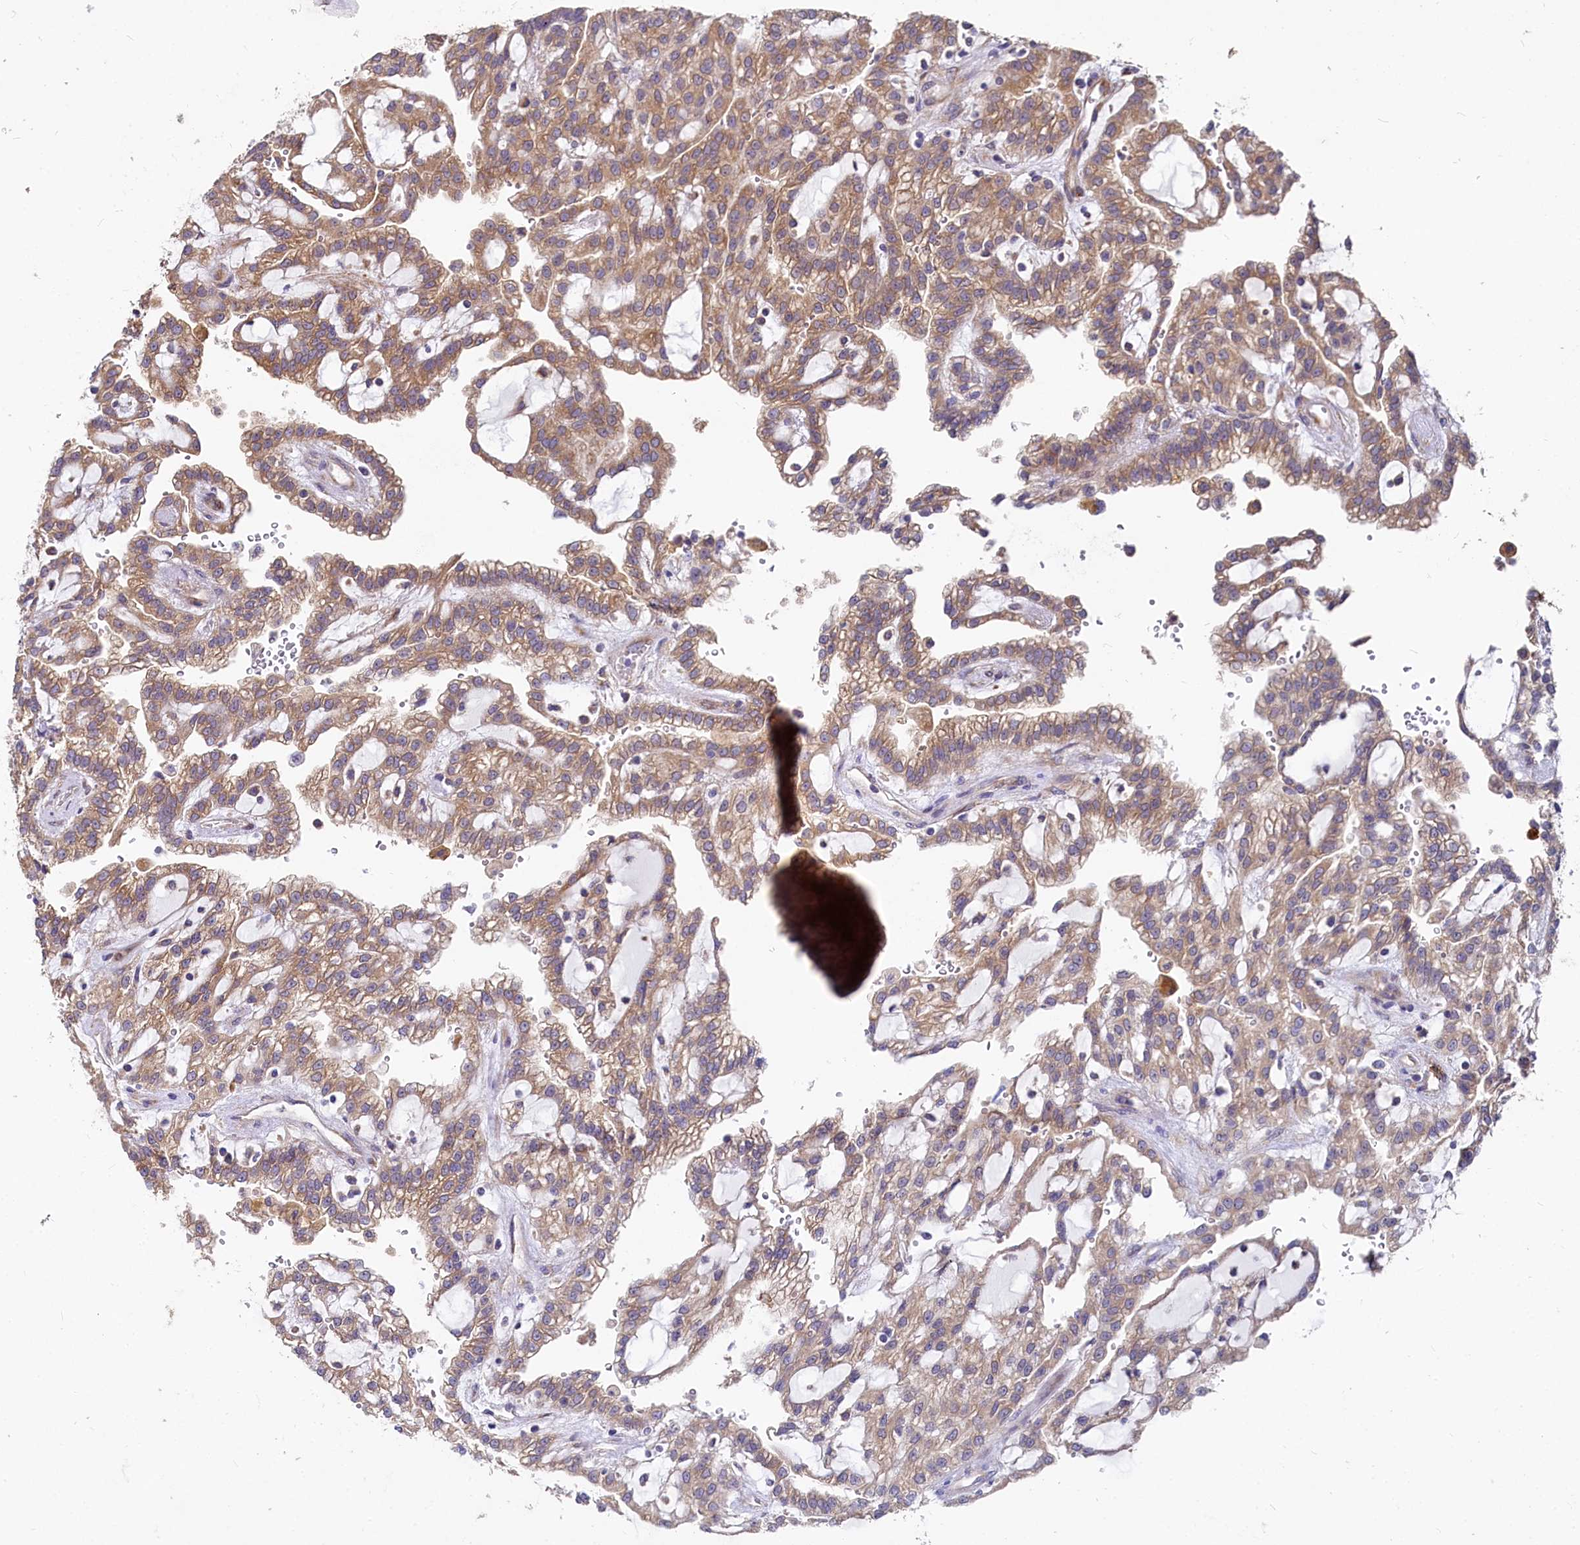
{"staining": {"intensity": "moderate", "quantity": ">75%", "location": "cytoplasmic/membranous"}, "tissue": "renal cancer", "cell_type": "Tumor cells", "image_type": "cancer", "snomed": [{"axis": "morphology", "description": "Adenocarcinoma, NOS"}, {"axis": "topography", "description": "Kidney"}], "caption": "Tumor cells display medium levels of moderate cytoplasmic/membranous staining in about >75% of cells in renal cancer.", "gene": "EIF2B2", "patient": {"sex": "male", "age": 63}}